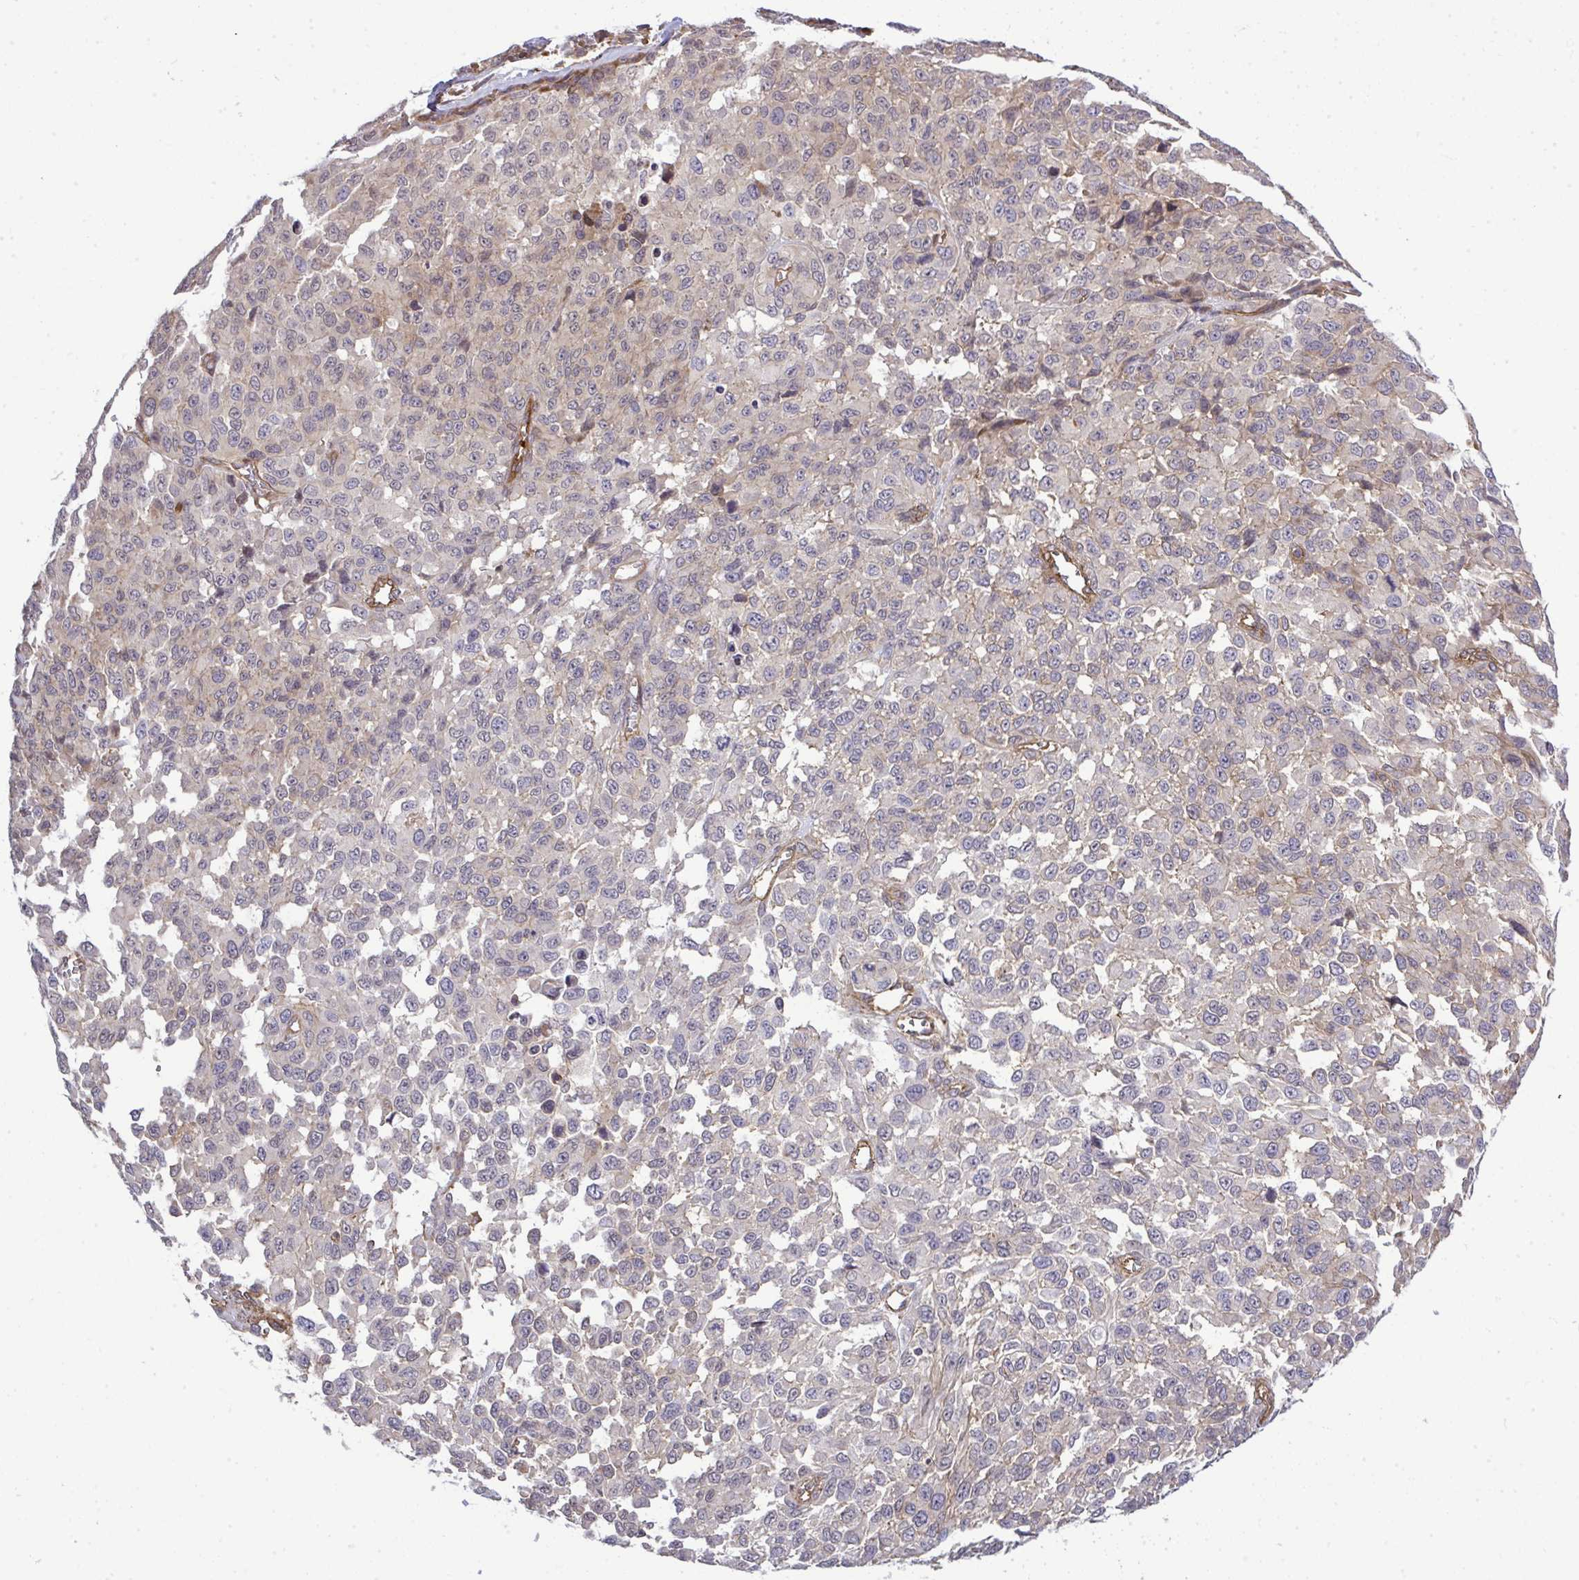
{"staining": {"intensity": "weak", "quantity": "<25%", "location": "cytoplasmic/membranous"}, "tissue": "melanoma", "cell_type": "Tumor cells", "image_type": "cancer", "snomed": [{"axis": "morphology", "description": "Malignant melanoma, NOS"}, {"axis": "topography", "description": "Skin"}], "caption": "An immunohistochemistry histopathology image of melanoma is shown. There is no staining in tumor cells of melanoma.", "gene": "FUT10", "patient": {"sex": "male", "age": 62}}